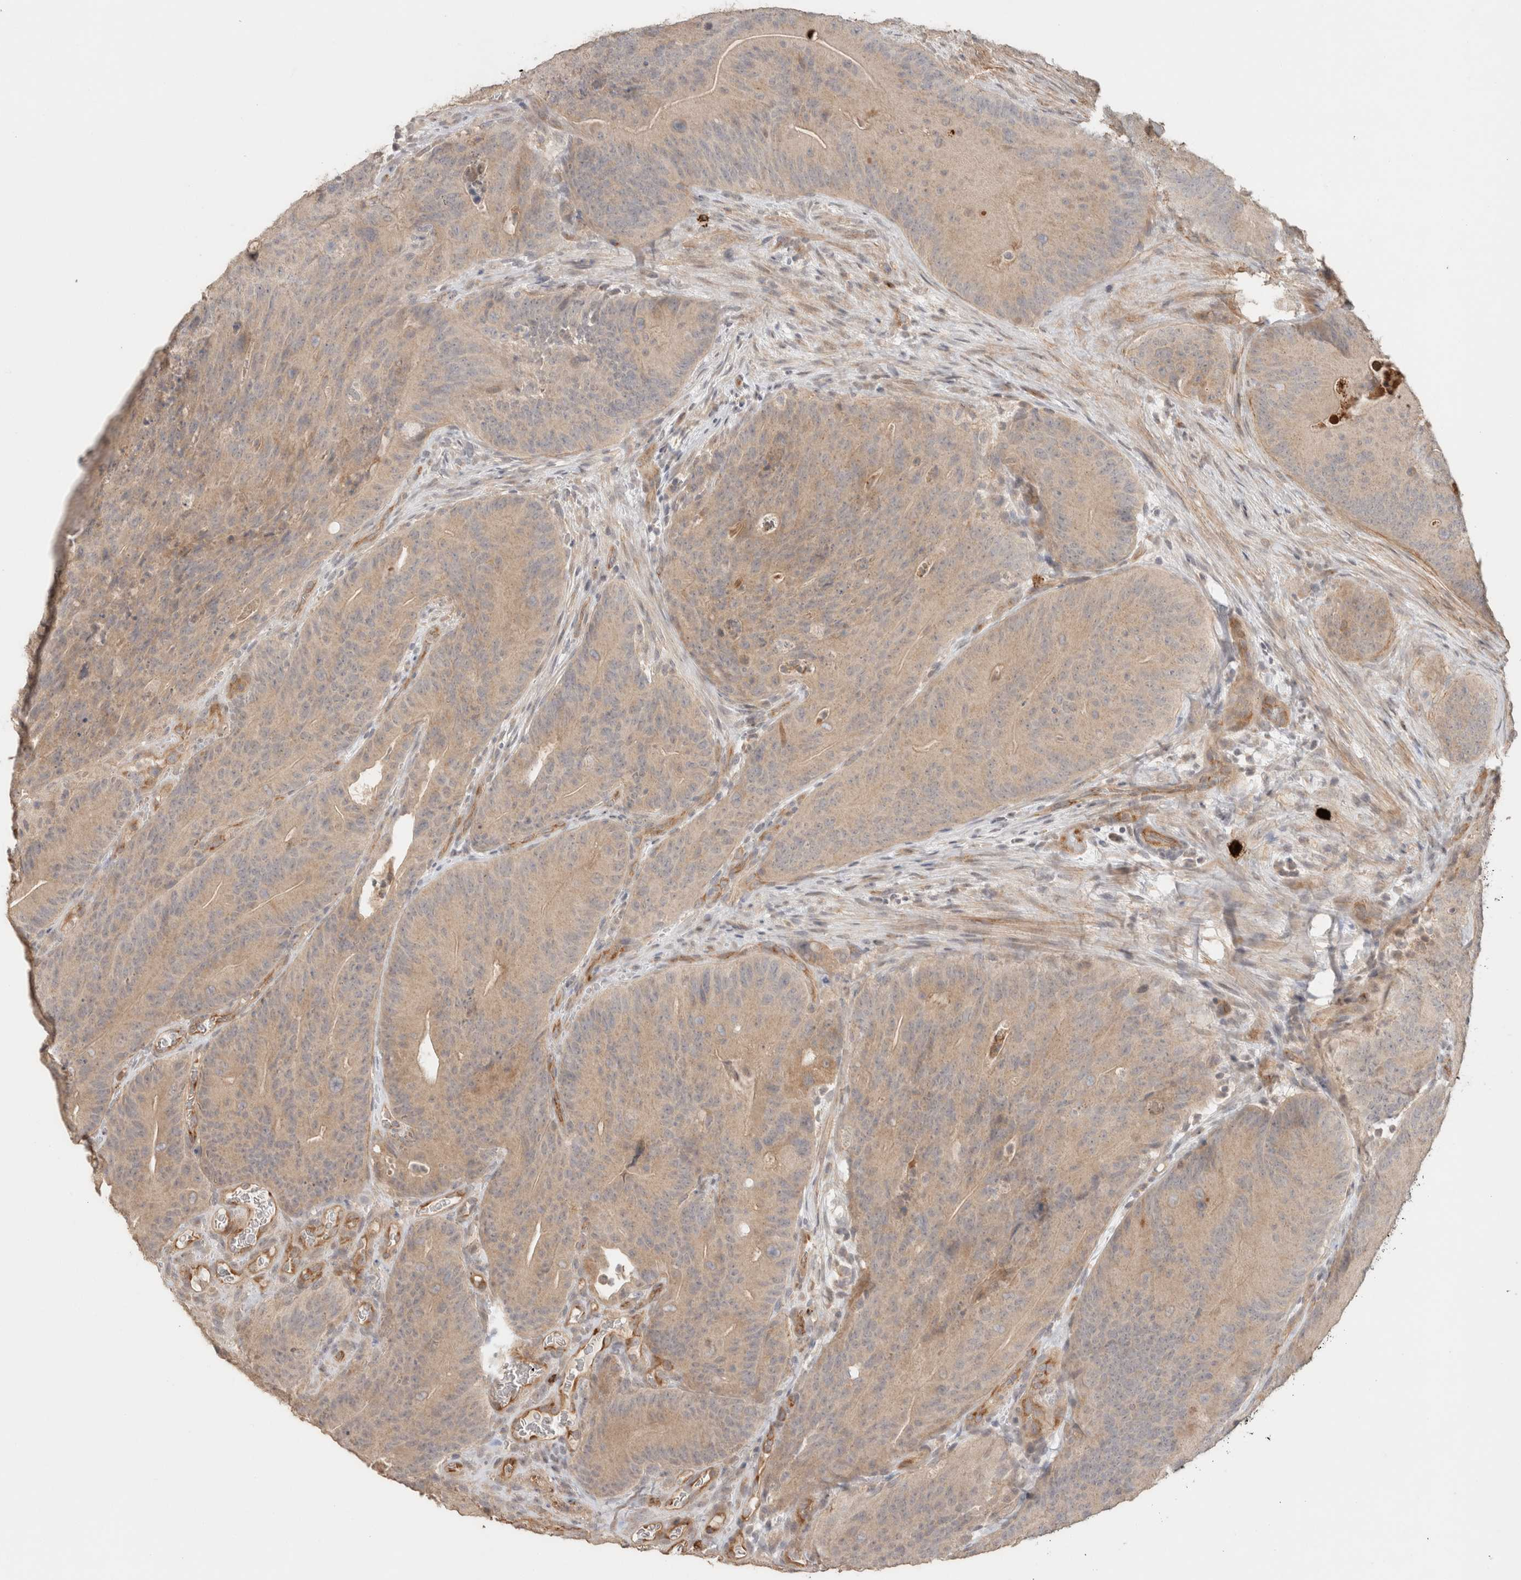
{"staining": {"intensity": "weak", "quantity": ">75%", "location": "cytoplasmic/membranous"}, "tissue": "colorectal cancer", "cell_type": "Tumor cells", "image_type": "cancer", "snomed": [{"axis": "morphology", "description": "Normal tissue, NOS"}, {"axis": "topography", "description": "Colon"}], "caption": "Immunohistochemistry (IHC) photomicrograph of neoplastic tissue: colorectal cancer stained using IHC shows low levels of weak protein expression localized specifically in the cytoplasmic/membranous of tumor cells, appearing as a cytoplasmic/membranous brown color.", "gene": "HSPG2", "patient": {"sex": "female", "age": 82}}